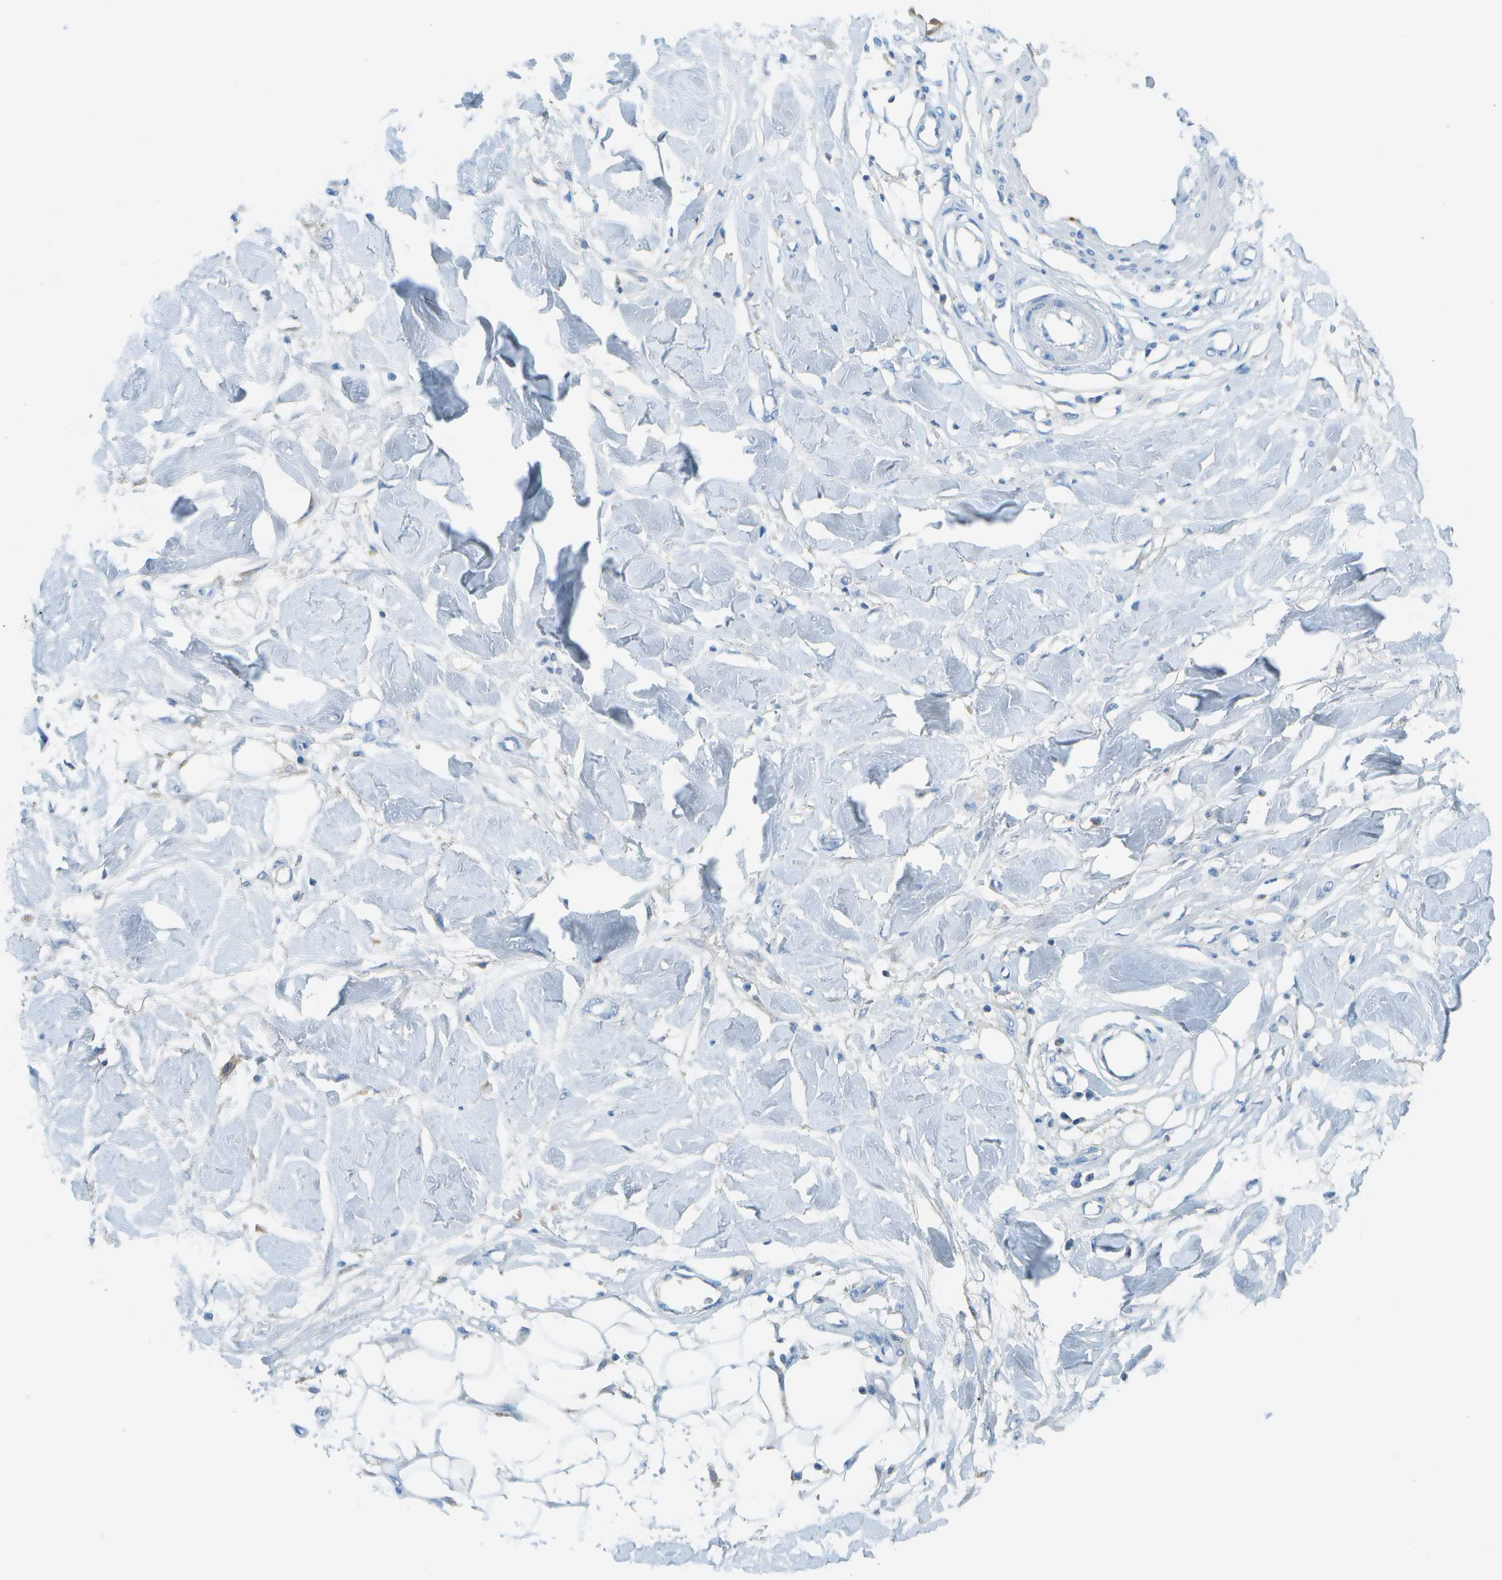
{"staining": {"intensity": "negative", "quantity": "none", "location": "none"}, "tissue": "adipose tissue", "cell_type": "Adipocytes", "image_type": "normal", "snomed": [{"axis": "morphology", "description": "Normal tissue, NOS"}, {"axis": "morphology", "description": "Squamous cell carcinoma, NOS"}, {"axis": "topography", "description": "Skin"}, {"axis": "topography", "description": "Peripheral nerve tissue"}], "caption": "Immunohistochemistry micrograph of normal adipose tissue: human adipose tissue stained with DAB exhibits no significant protein staining in adipocytes. The staining was performed using DAB (3,3'-diaminobenzidine) to visualize the protein expression in brown, while the nuclei were stained in blue with hematoxylin (Magnification: 20x).", "gene": "C1S", "patient": {"sex": "male", "age": 83}}